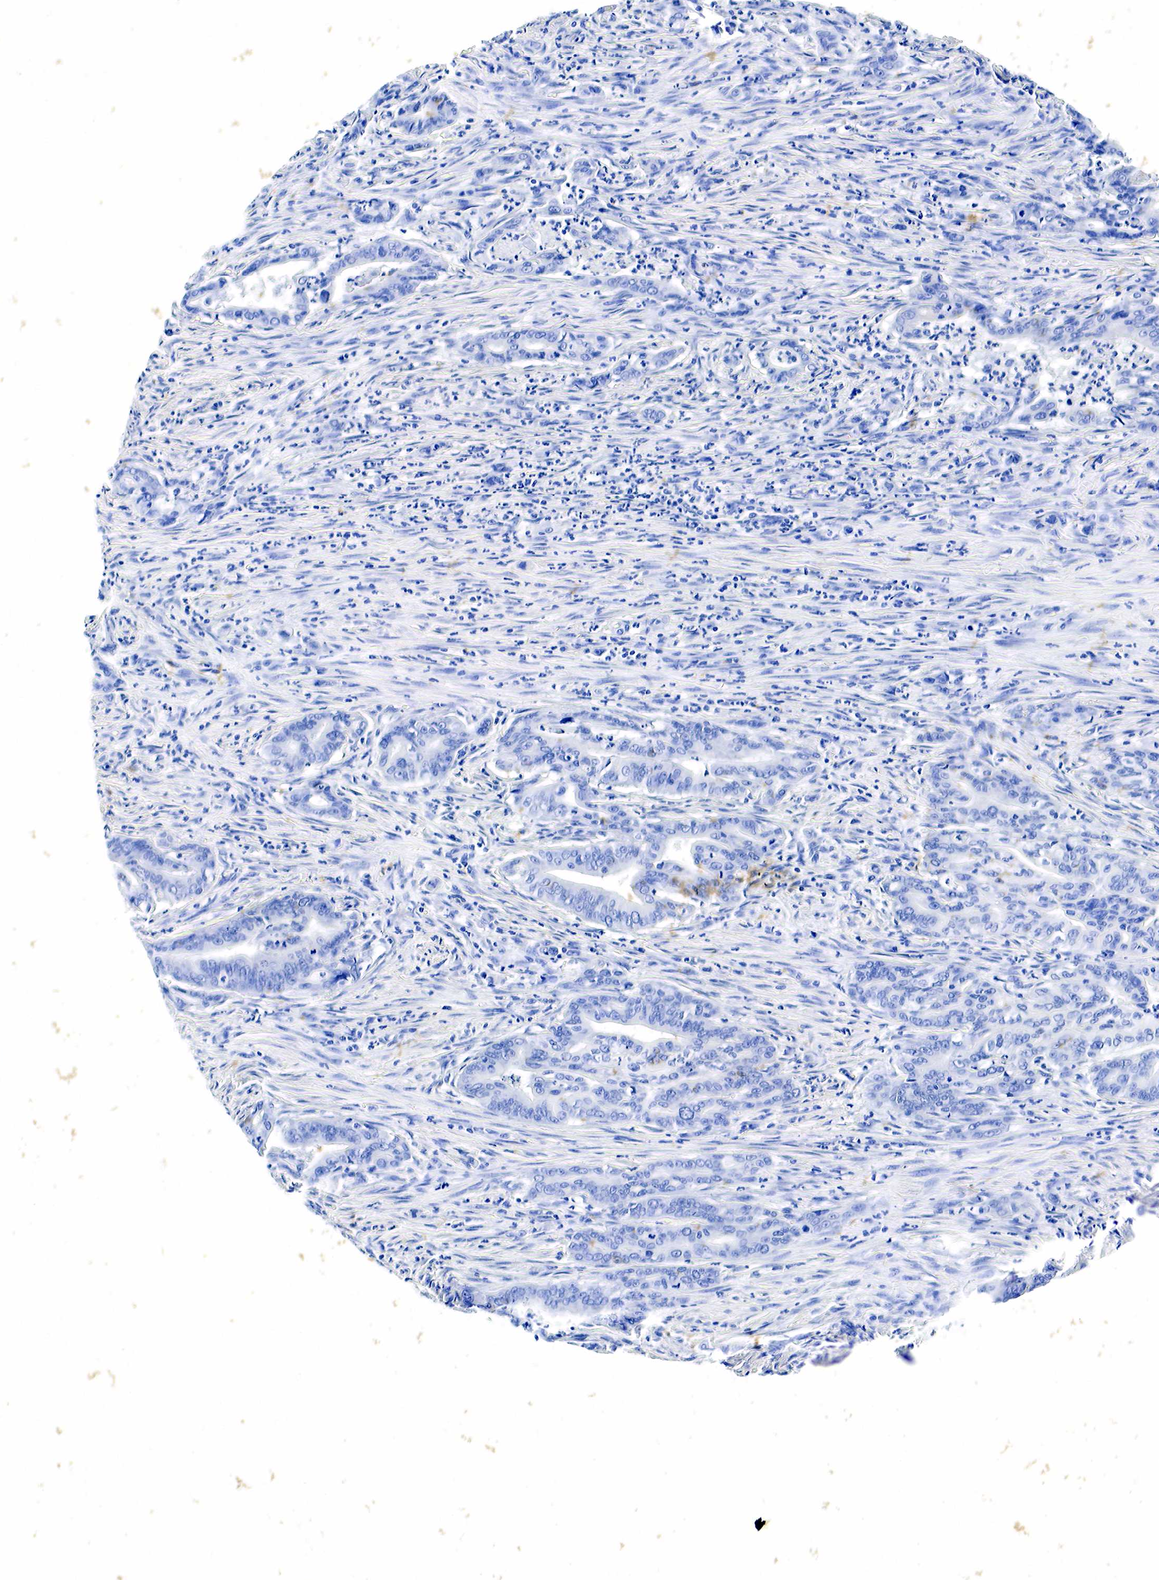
{"staining": {"intensity": "negative", "quantity": "none", "location": "none"}, "tissue": "stomach cancer", "cell_type": "Tumor cells", "image_type": "cancer", "snomed": [{"axis": "morphology", "description": "Adenocarcinoma, NOS"}, {"axis": "topography", "description": "Stomach"}], "caption": "DAB immunohistochemical staining of human adenocarcinoma (stomach) exhibits no significant positivity in tumor cells.", "gene": "GCG", "patient": {"sex": "female", "age": 76}}